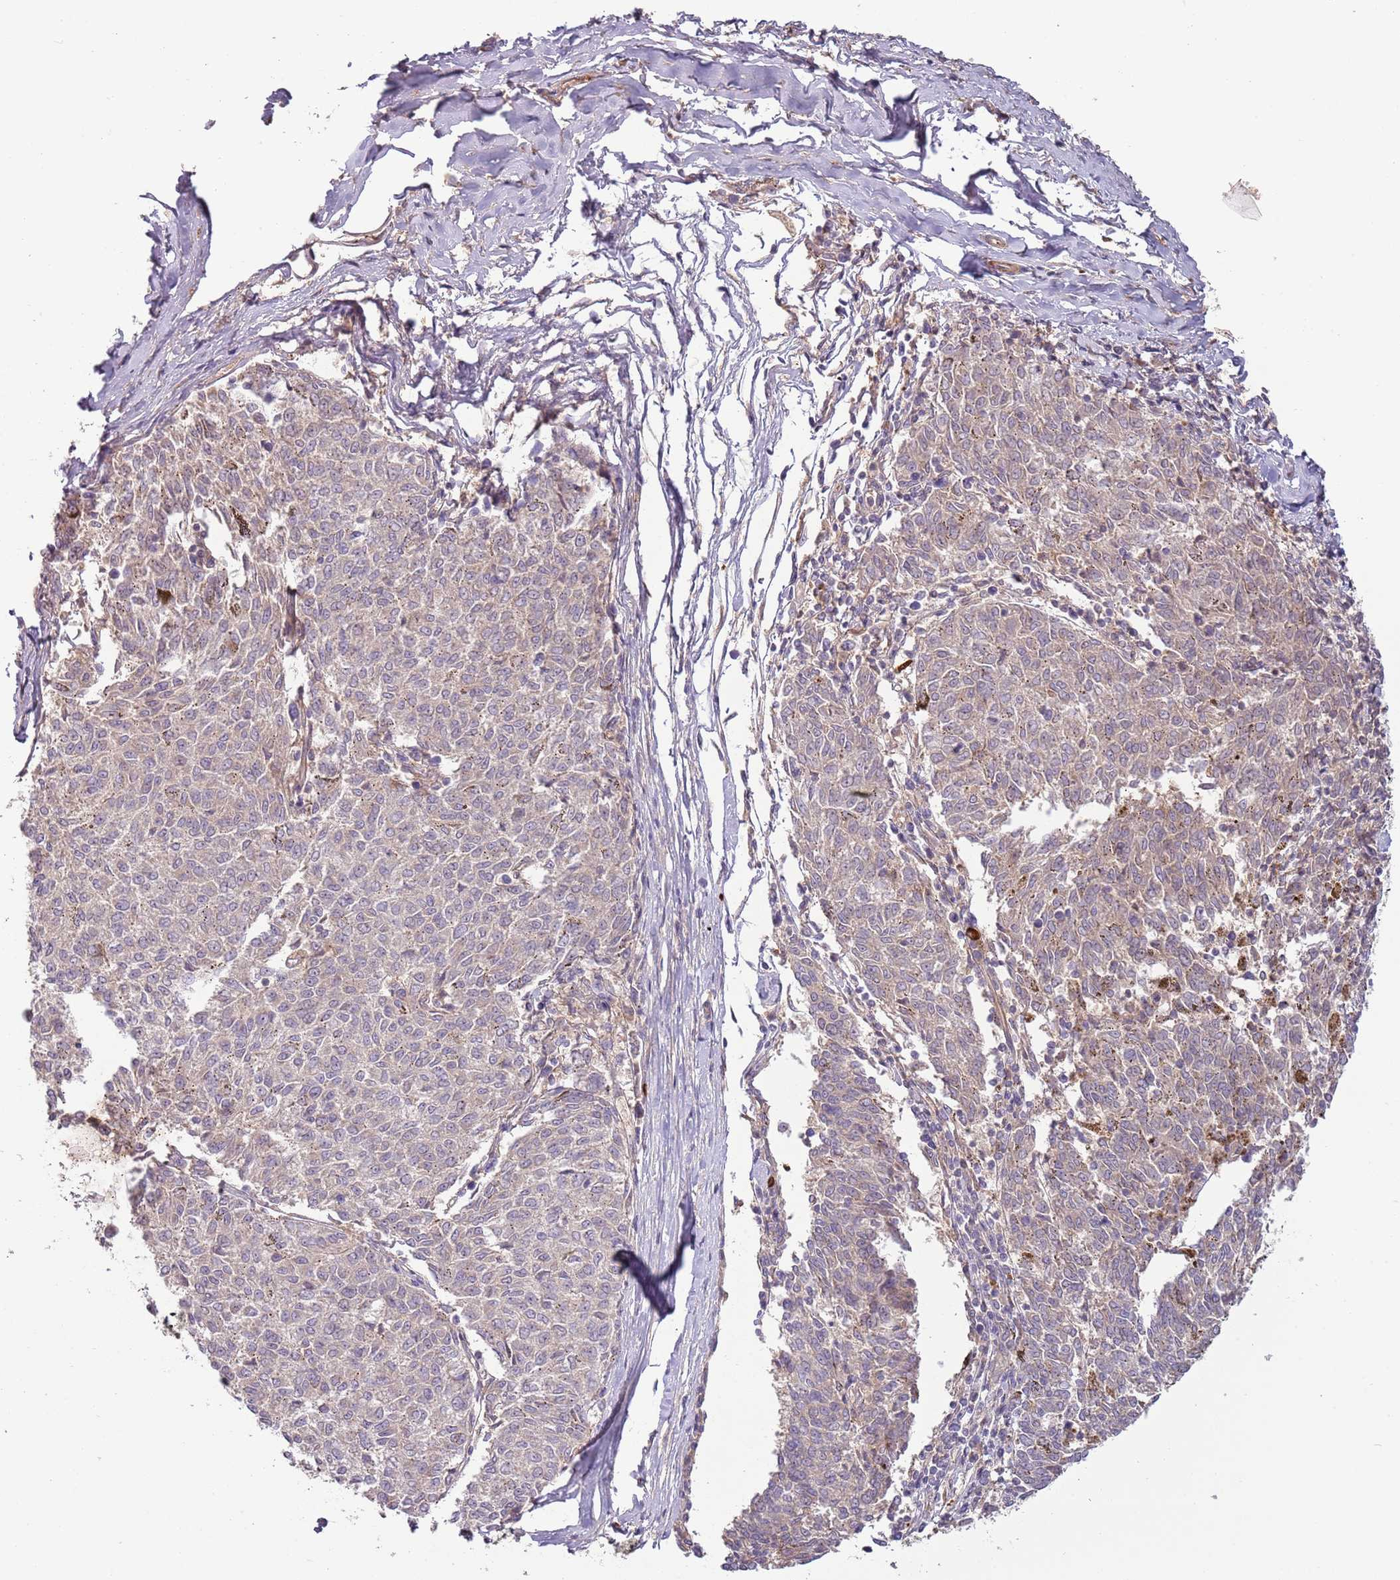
{"staining": {"intensity": "negative", "quantity": "none", "location": "none"}, "tissue": "melanoma", "cell_type": "Tumor cells", "image_type": "cancer", "snomed": [{"axis": "morphology", "description": "Malignant melanoma, NOS"}, {"axis": "topography", "description": "Skin"}], "caption": "Micrograph shows no protein expression in tumor cells of melanoma tissue.", "gene": "RNF128", "patient": {"sex": "female", "age": 72}}